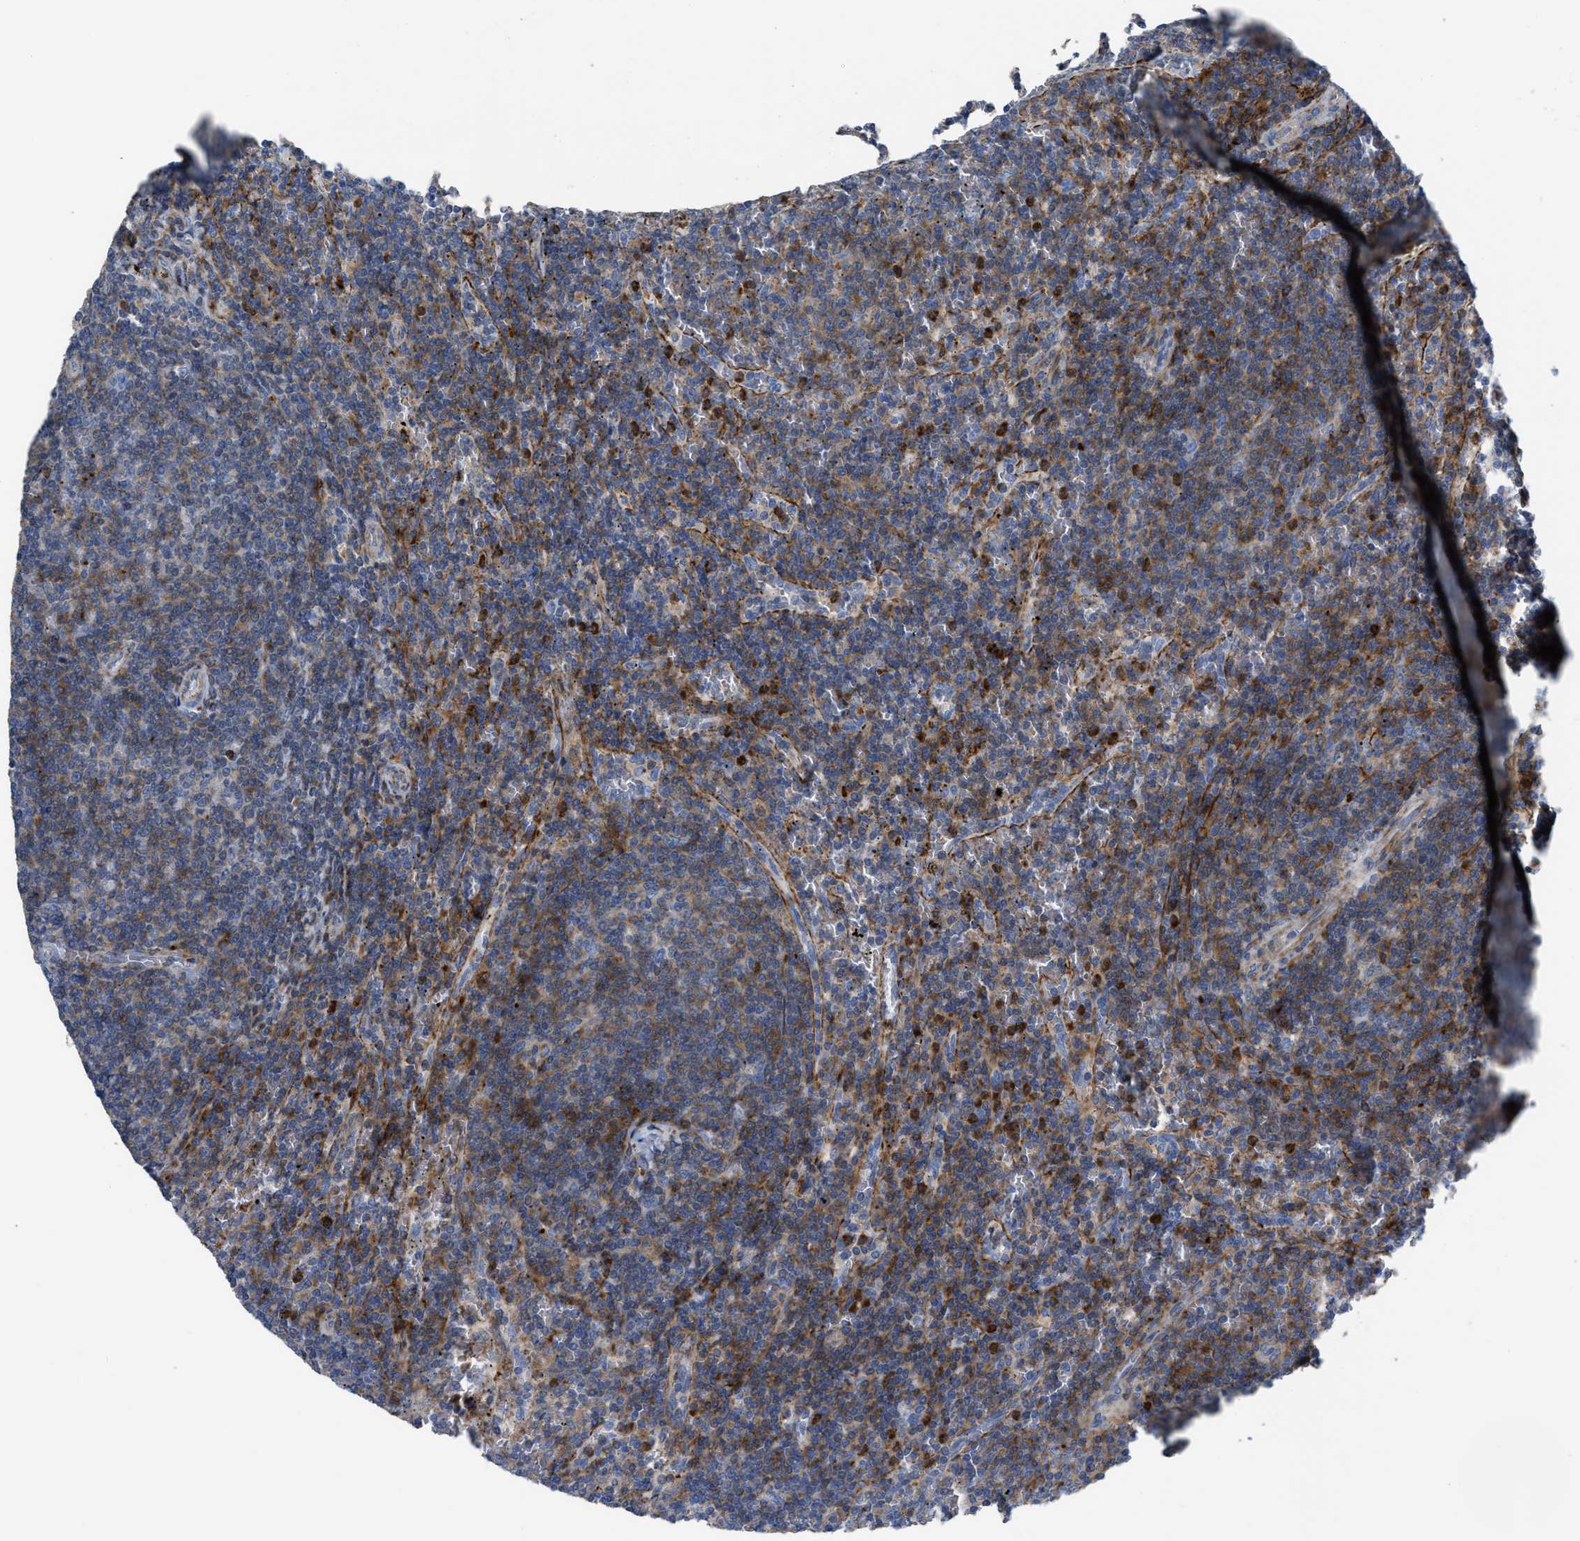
{"staining": {"intensity": "moderate", "quantity": "25%-75%", "location": "cytoplasmic/membranous"}, "tissue": "lymphoma", "cell_type": "Tumor cells", "image_type": "cancer", "snomed": [{"axis": "morphology", "description": "Malignant lymphoma, non-Hodgkin's type, Low grade"}, {"axis": "topography", "description": "Spleen"}], "caption": "The histopathology image reveals staining of low-grade malignant lymphoma, non-Hodgkin's type, revealing moderate cytoplasmic/membranous protein staining (brown color) within tumor cells. (brown staining indicates protein expression, while blue staining denotes nuclei).", "gene": "PRMT2", "patient": {"sex": "female", "age": 50}}